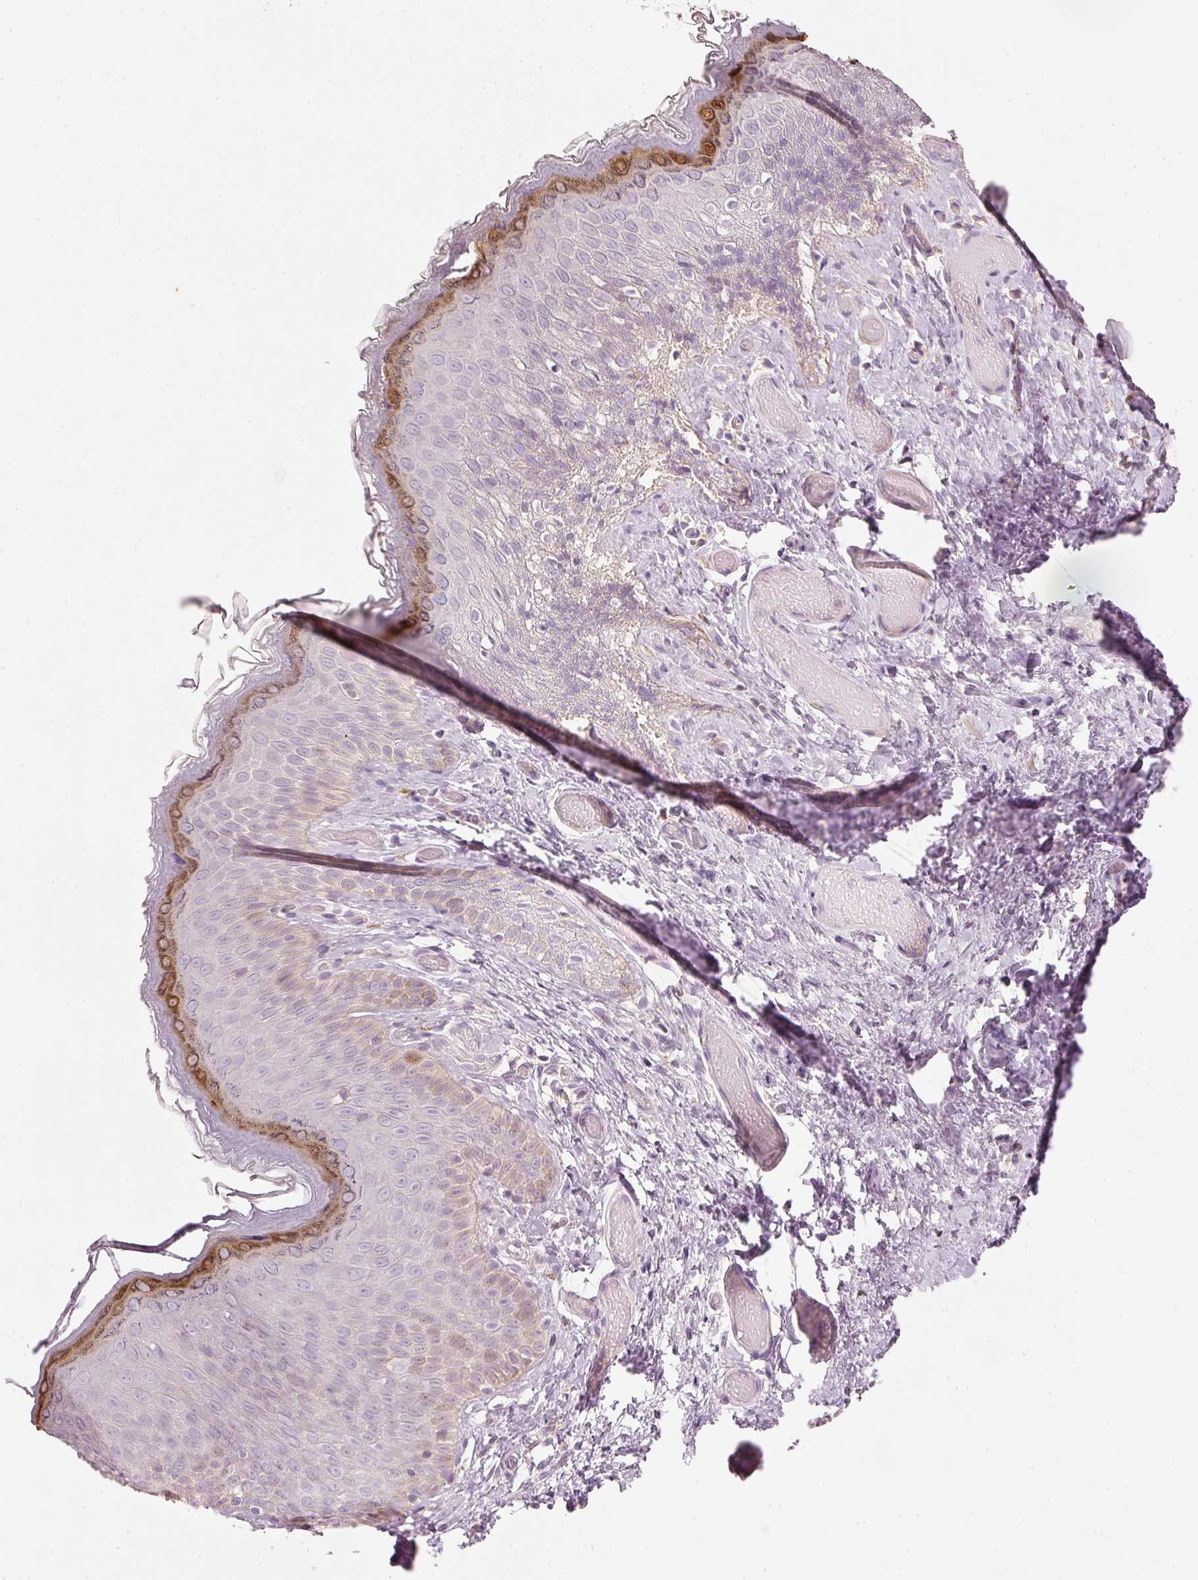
{"staining": {"intensity": "strong", "quantity": "<25%", "location": "cytoplasmic/membranous,nuclear"}, "tissue": "skin", "cell_type": "Epidermal cells", "image_type": "normal", "snomed": [{"axis": "morphology", "description": "Normal tissue, NOS"}, {"axis": "topography", "description": "Anal"}], "caption": "Protein staining reveals strong cytoplasmic/membranous,nuclear expression in approximately <25% of epidermal cells in unremarkable skin. The protein of interest is stained brown, and the nuclei are stained in blue (DAB (3,3'-diaminobenzidine) IHC with brightfield microscopy, high magnification).", "gene": "TREX2", "patient": {"sex": "female", "age": 40}}